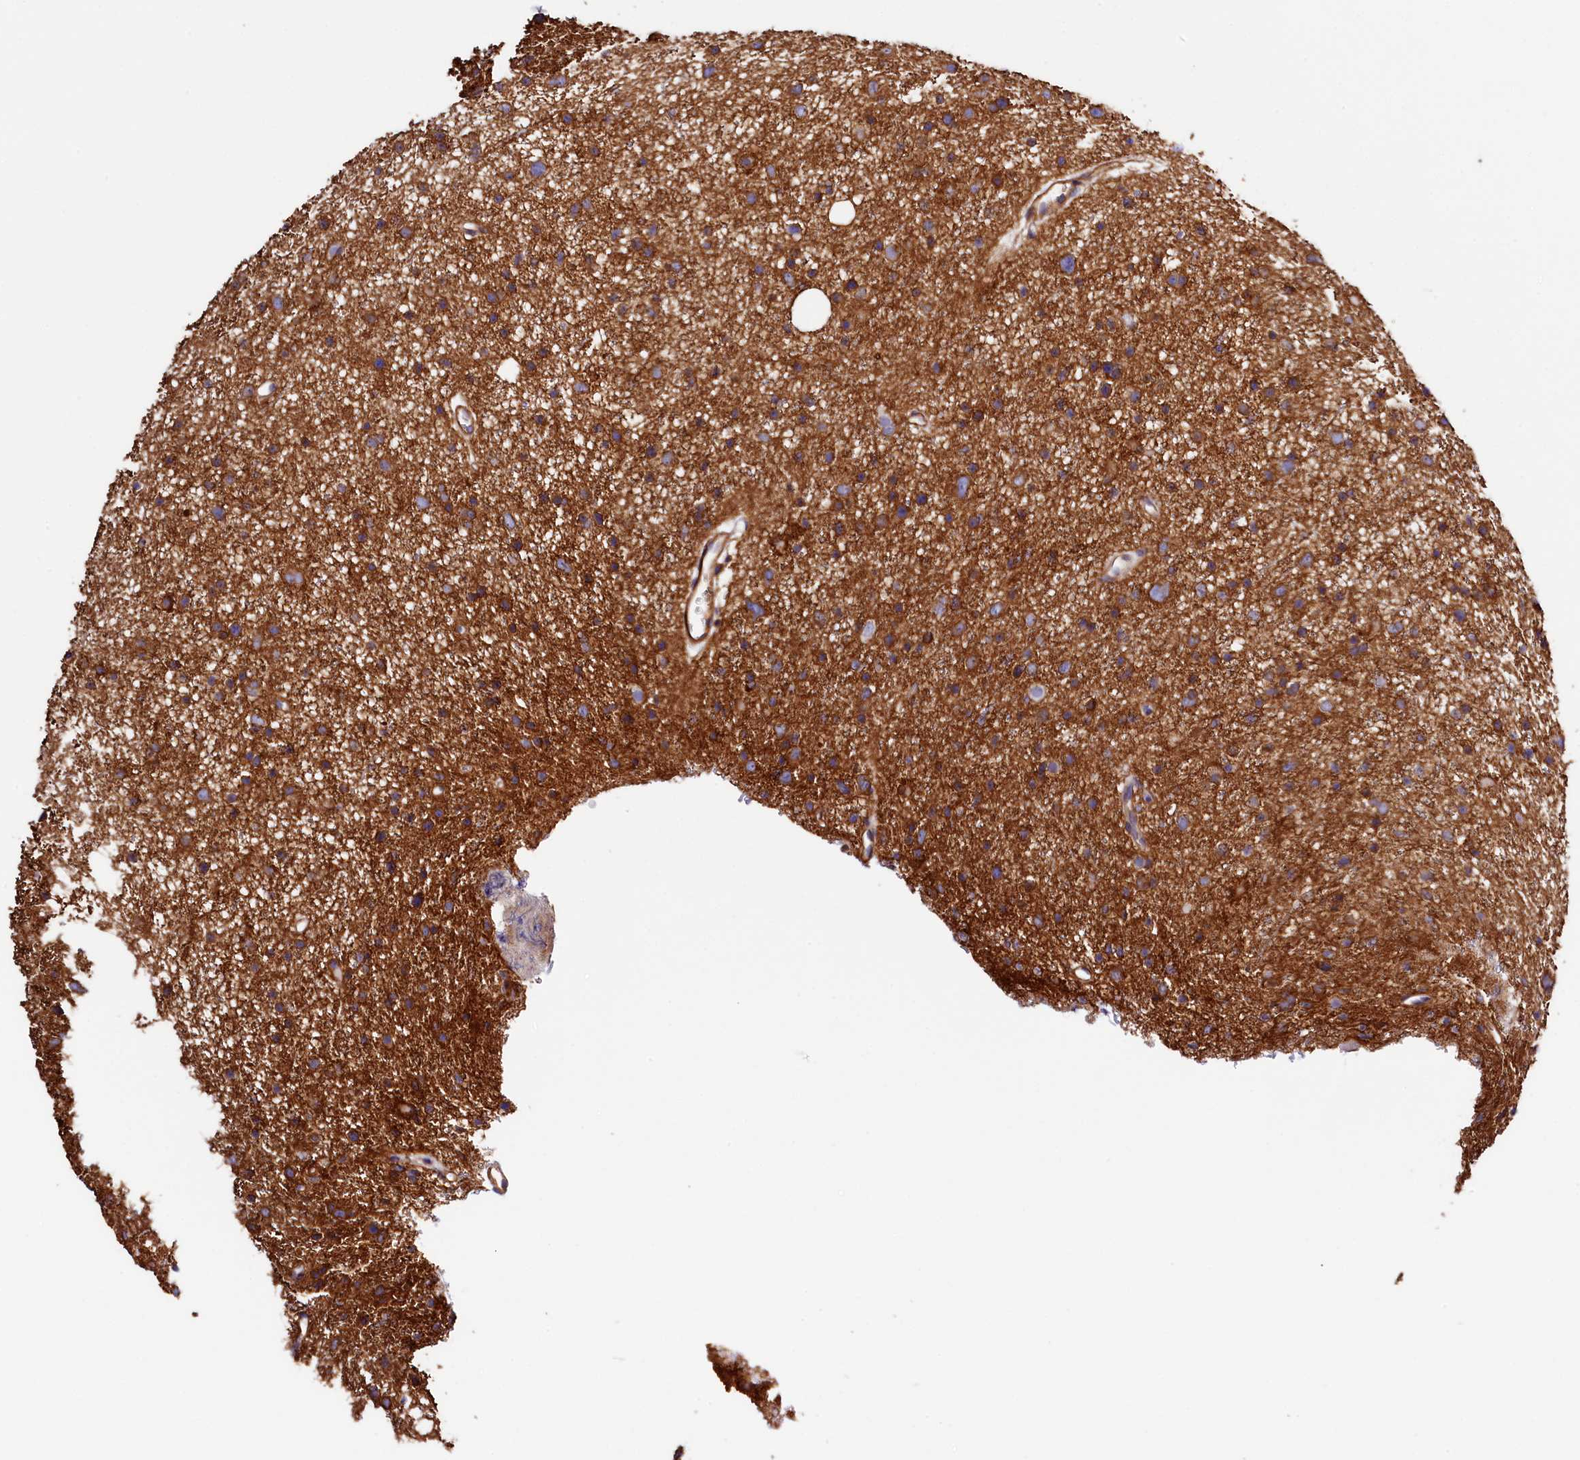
{"staining": {"intensity": "strong", "quantity": ">75%", "location": "cytoplasmic/membranous"}, "tissue": "glioma", "cell_type": "Tumor cells", "image_type": "cancer", "snomed": [{"axis": "morphology", "description": "Glioma, malignant, Low grade"}, {"axis": "topography", "description": "Cerebral cortex"}], "caption": "An IHC micrograph of tumor tissue is shown. Protein staining in brown shows strong cytoplasmic/membranous positivity in malignant low-grade glioma within tumor cells.", "gene": "ATP2B4", "patient": {"sex": "female", "age": 39}}